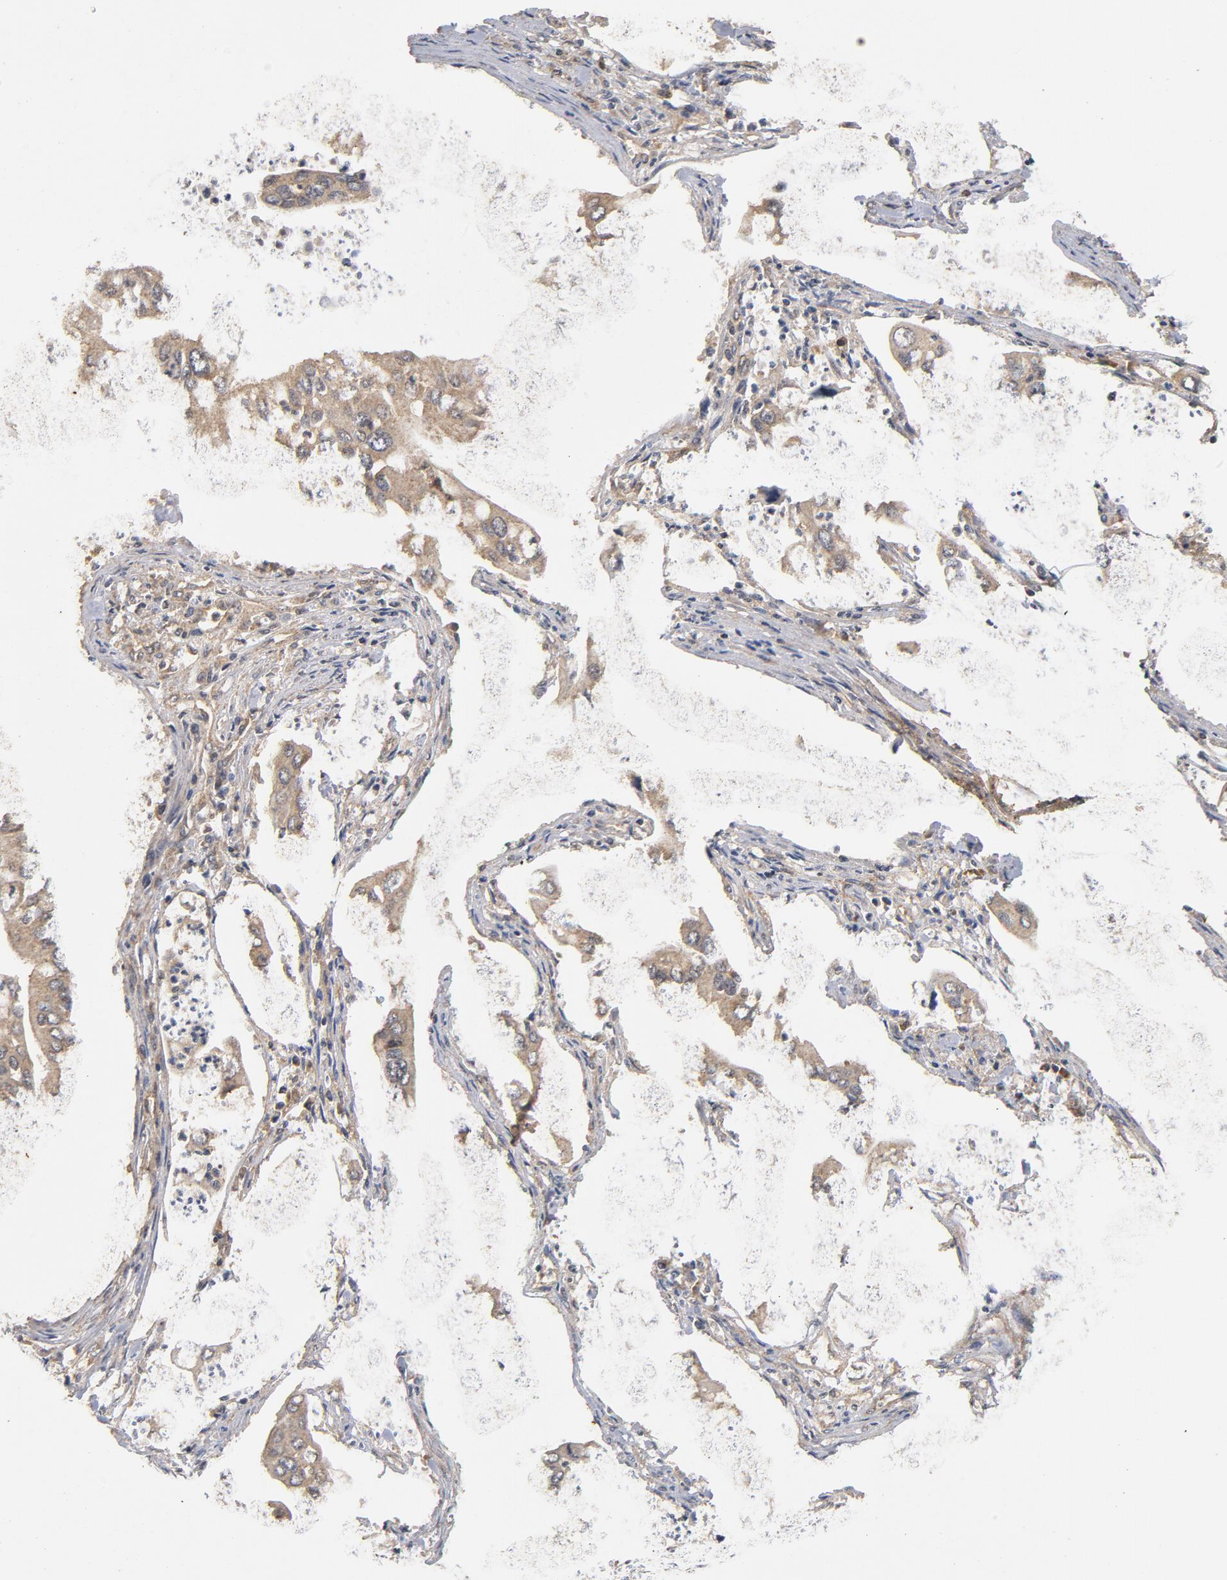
{"staining": {"intensity": "moderate", "quantity": ">75%", "location": "cytoplasmic/membranous"}, "tissue": "lung cancer", "cell_type": "Tumor cells", "image_type": "cancer", "snomed": [{"axis": "morphology", "description": "Adenocarcinoma, NOS"}, {"axis": "topography", "description": "Lung"}], "caption": "Moderate cytoplasmic/membranous staining is present in about >75% of tumor cells in adenocarcinoma (lung).", "gene": "DDX6", "patient": {"sex": "male", "age": 49}}